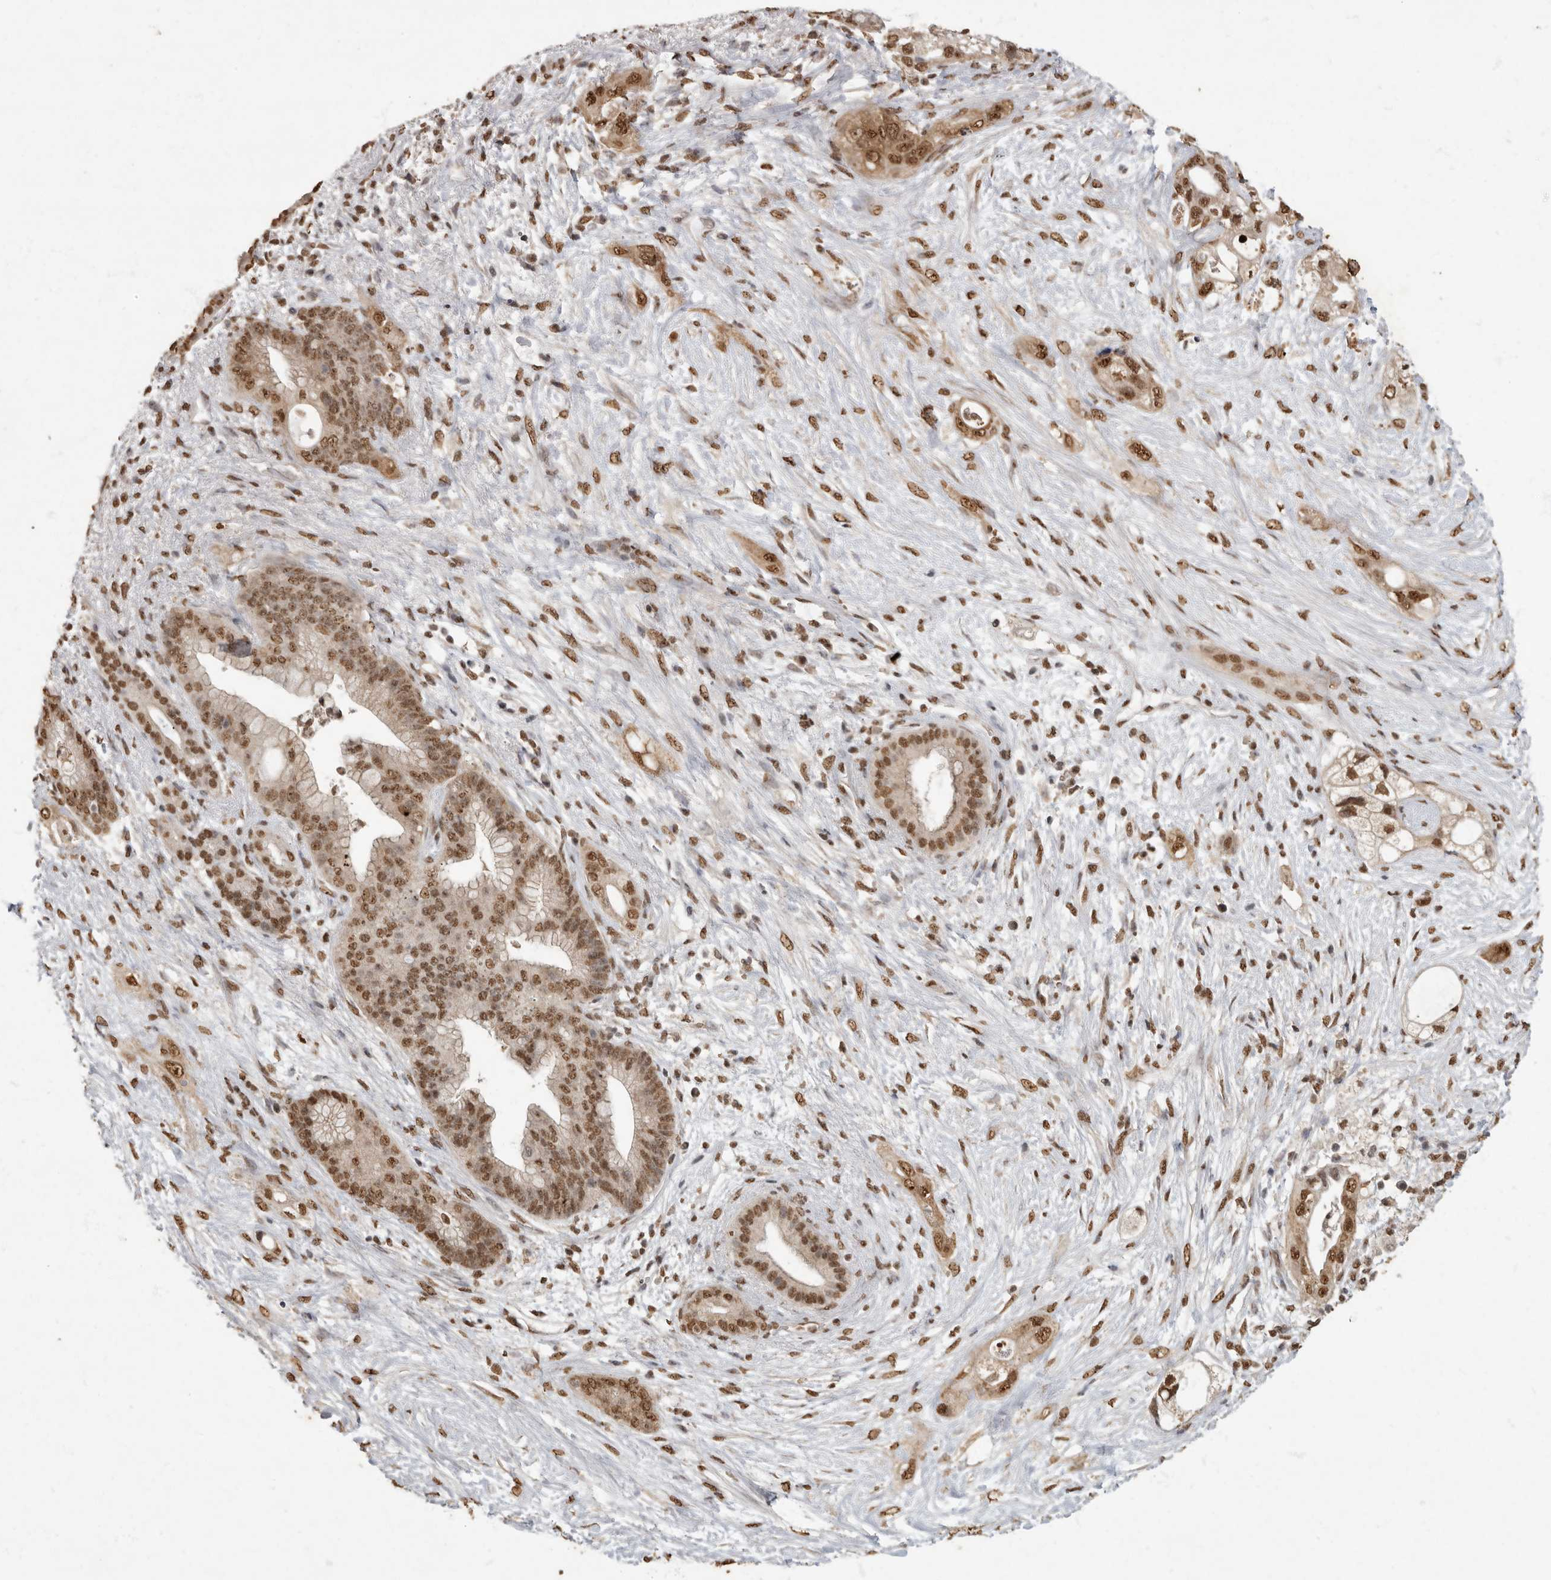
{"staining": {"intensity": "moderate", "quantity": ">75%", "location": "cytoplasmic/membranous,nuclear"}, "tissue": "pancreatic cancer", "cell_type": "Tumor cells", "image_type": "cancer", "snomed": [{"axis": "morphology", "description": "Adenocarcinoma, NOS"}, {"axis": "topography", "description": "Pancreas"}], "caption": "A brown stain highlights moderate cytoplasmic/membranous and nuclear positivity of a protein in human pancreatic adenocarcinoma tumor cells.", "gene": "NBL1", "patient": {"sex": "male", "age": 53}}